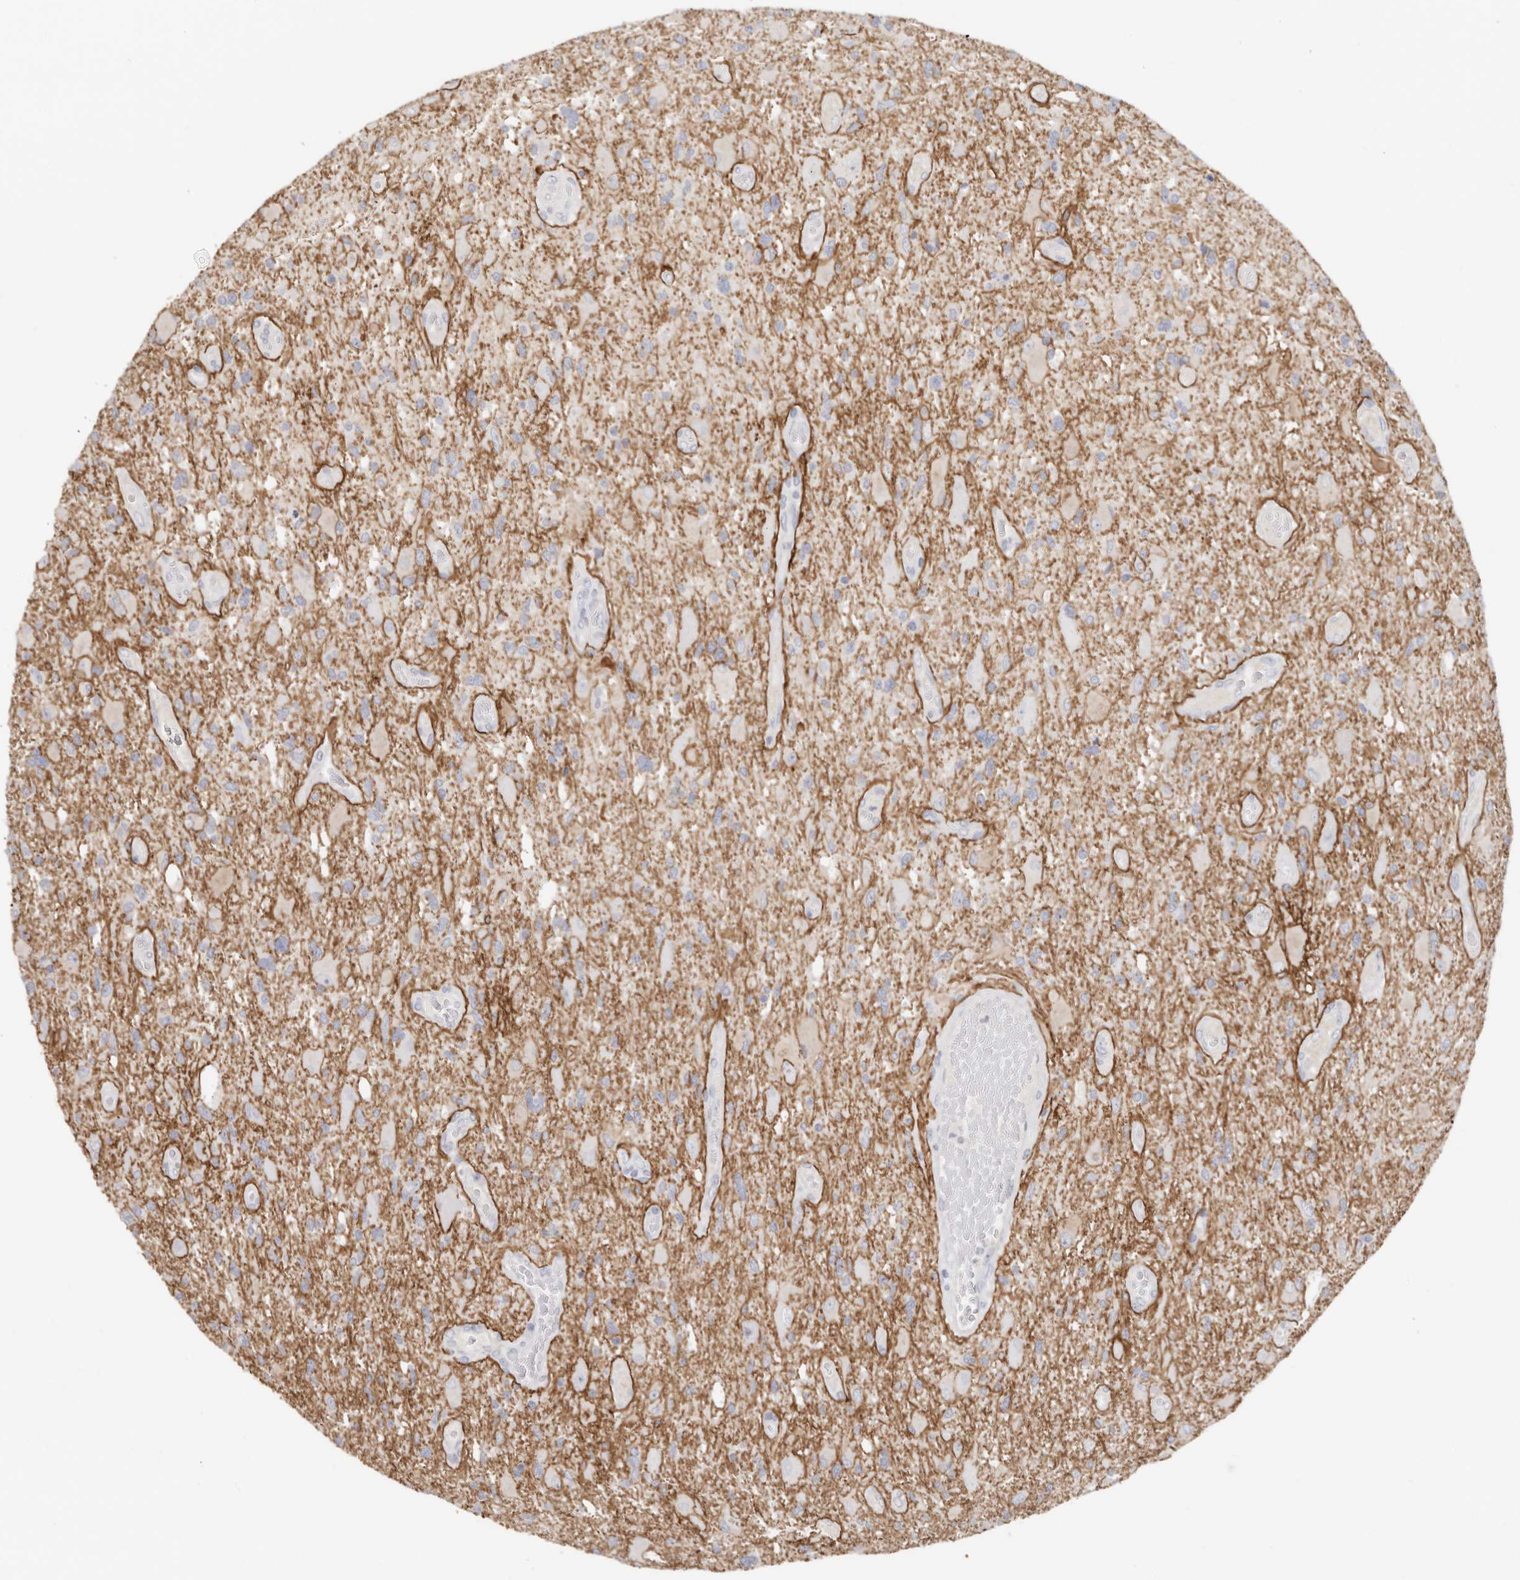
{"staining": {"intensity": "moderate", "quantity": "<25%", "location": "cytoplasmic/membranous"}, "tissue": "glioma", "cell_type": "Tumor cells", "image_type": "cancer", "snomed": [{"axis": "morphology", "description": "Glioma, malignant, High grade"}, {"axis": "topography", "description": "Brain"}], "caption": "Brown immunohistochemical staining in human malignant high-grade glioma reveals moderate cytoplasmic/membranous staining in about <25% of tumor cells.", "gene": "PKDCC", "patient": {"sex": "male", "age": 33}}